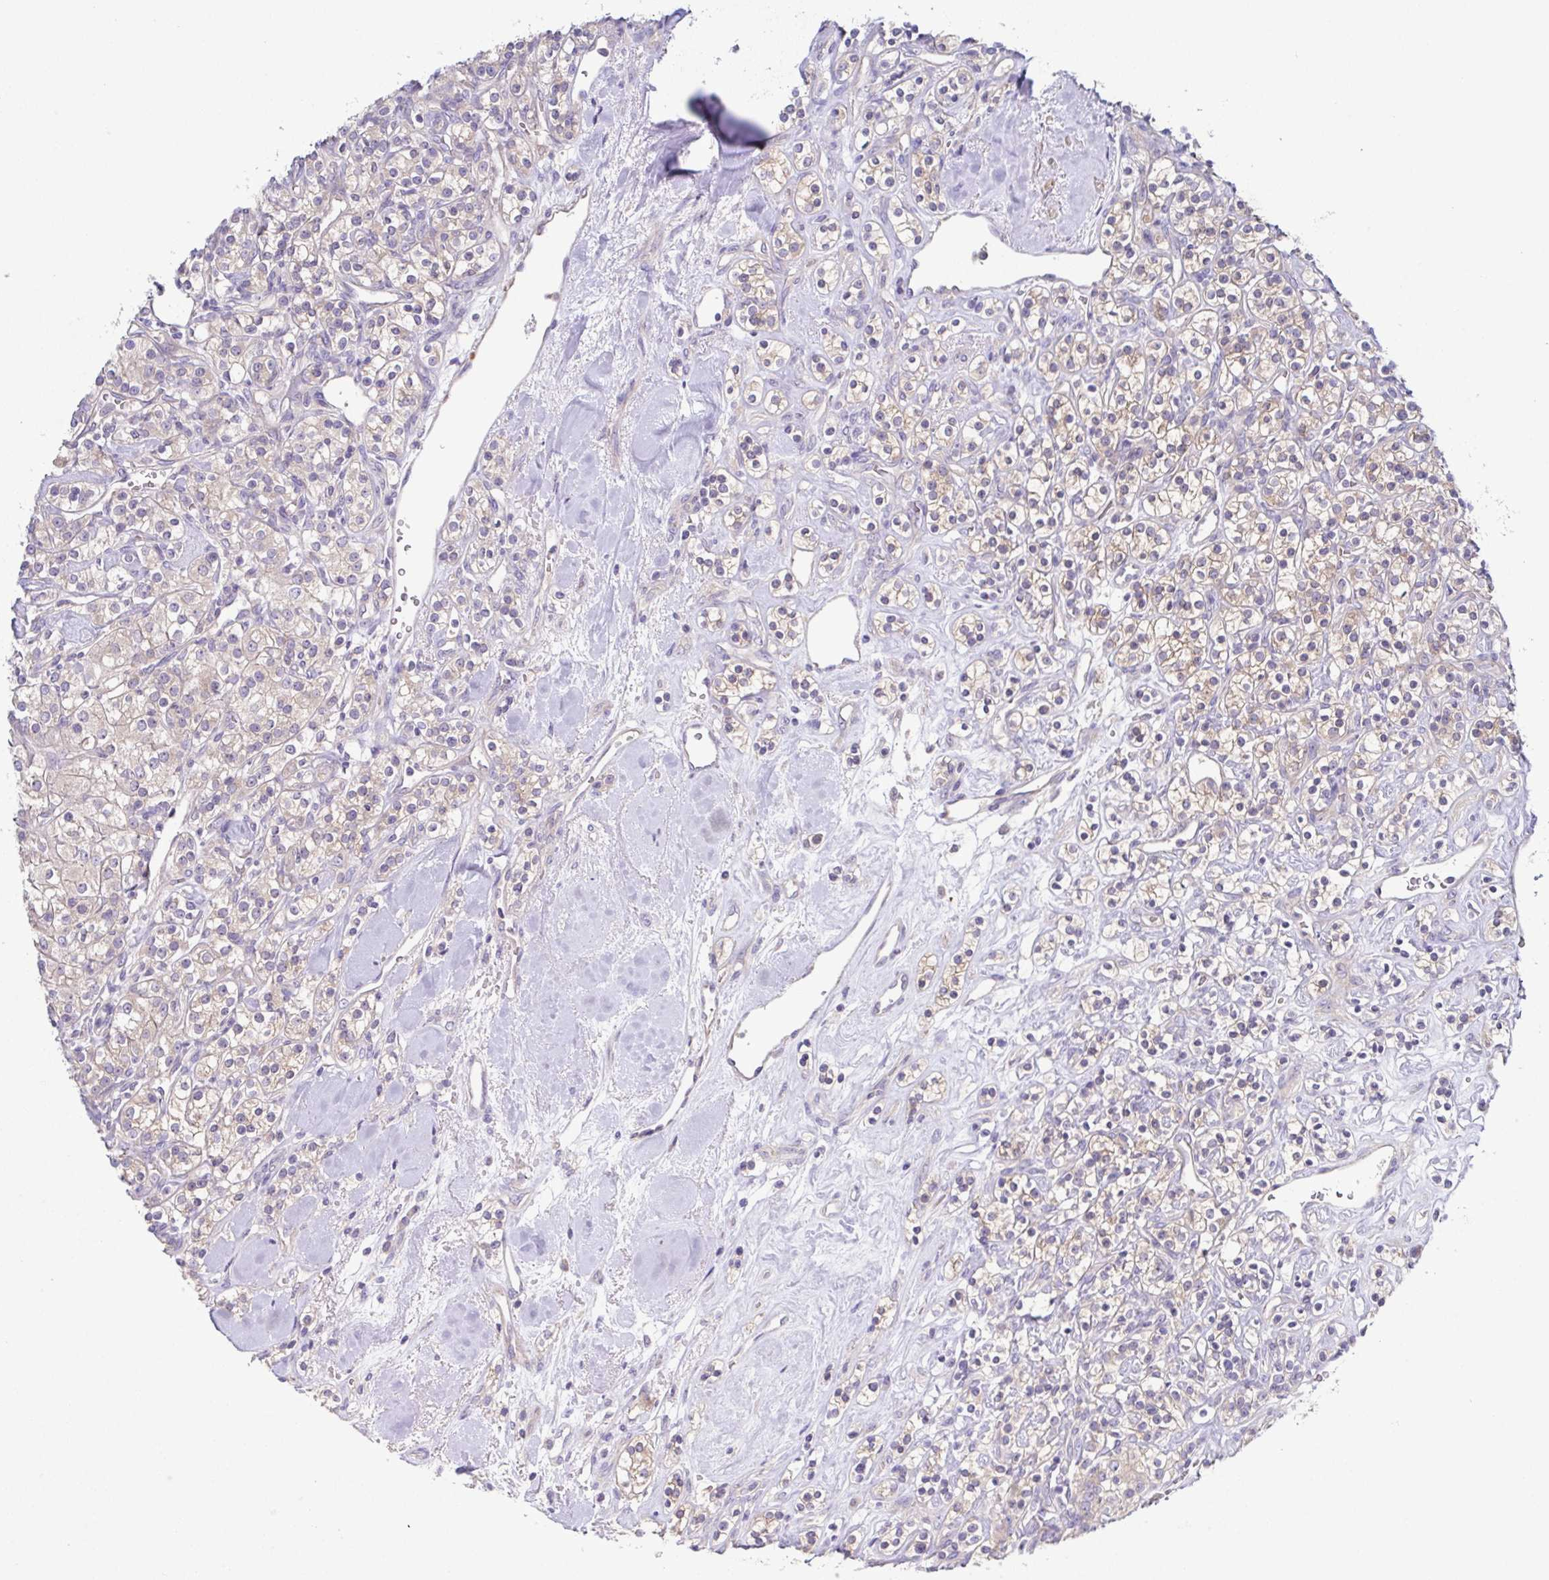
{"staining": {"intensity": "weak", "quantity": "<25%", "location": "cytoplasmic/membranous"}, "tissue": "renal cancer", "cell_type": "Tumor cells", "image_type": "cancer", "snomed": [{"axis": "morphology", "description": "Adenocarcinoma, NOS"}, {"axis": "topography", "description": "Kidney"}], "caption": "Immunohistochemistry (IHC) of human renal cancer (adenocarcinoma) exhibits no expression in tumor cells.", "gene": "CFAP97D1", "patient": {"sex": "male", "age": 77}}